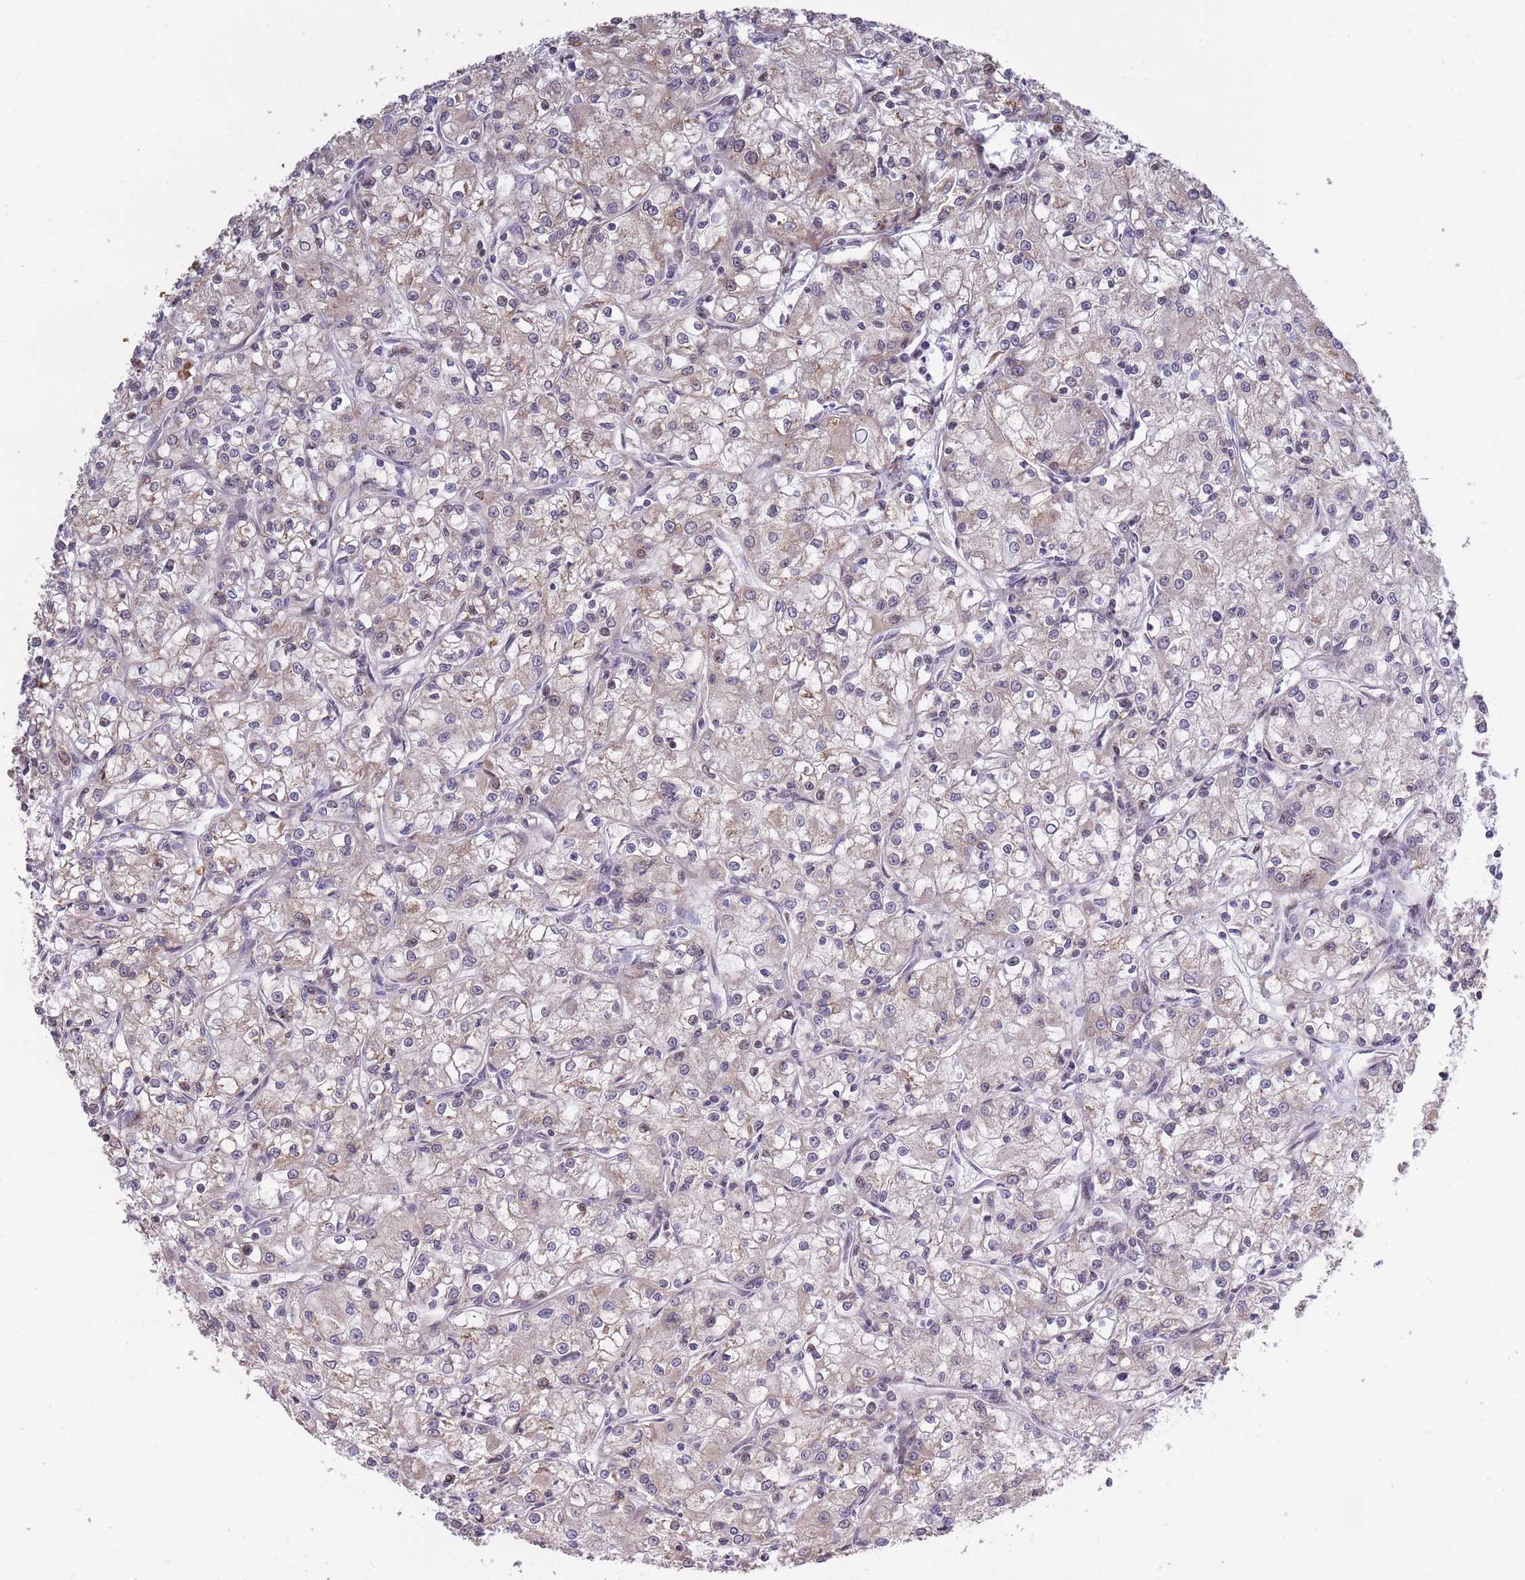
{"staining": {"intensity": "moderate", "quantity": "25%-75%", "location": "cytoplasmic/membranous"}, "tissue": "renal cancer", "cell_type": "Tumor cells", "image_type": "cancer", "snomed": [{"axis": "morphology", "description": "Adenocarcinoma, NOS"}, {"axis": "topography", "description": "Kidney"}], "caption": "This is an image of immunohistochemistry (IHC) staining of renal cancer (adenocarcinoma), which shows moderate staining in the cytoplasmic/membranous of tumor cells.", "gene": "ARL13B", "patient": {"sex": "female", "age": 59}}